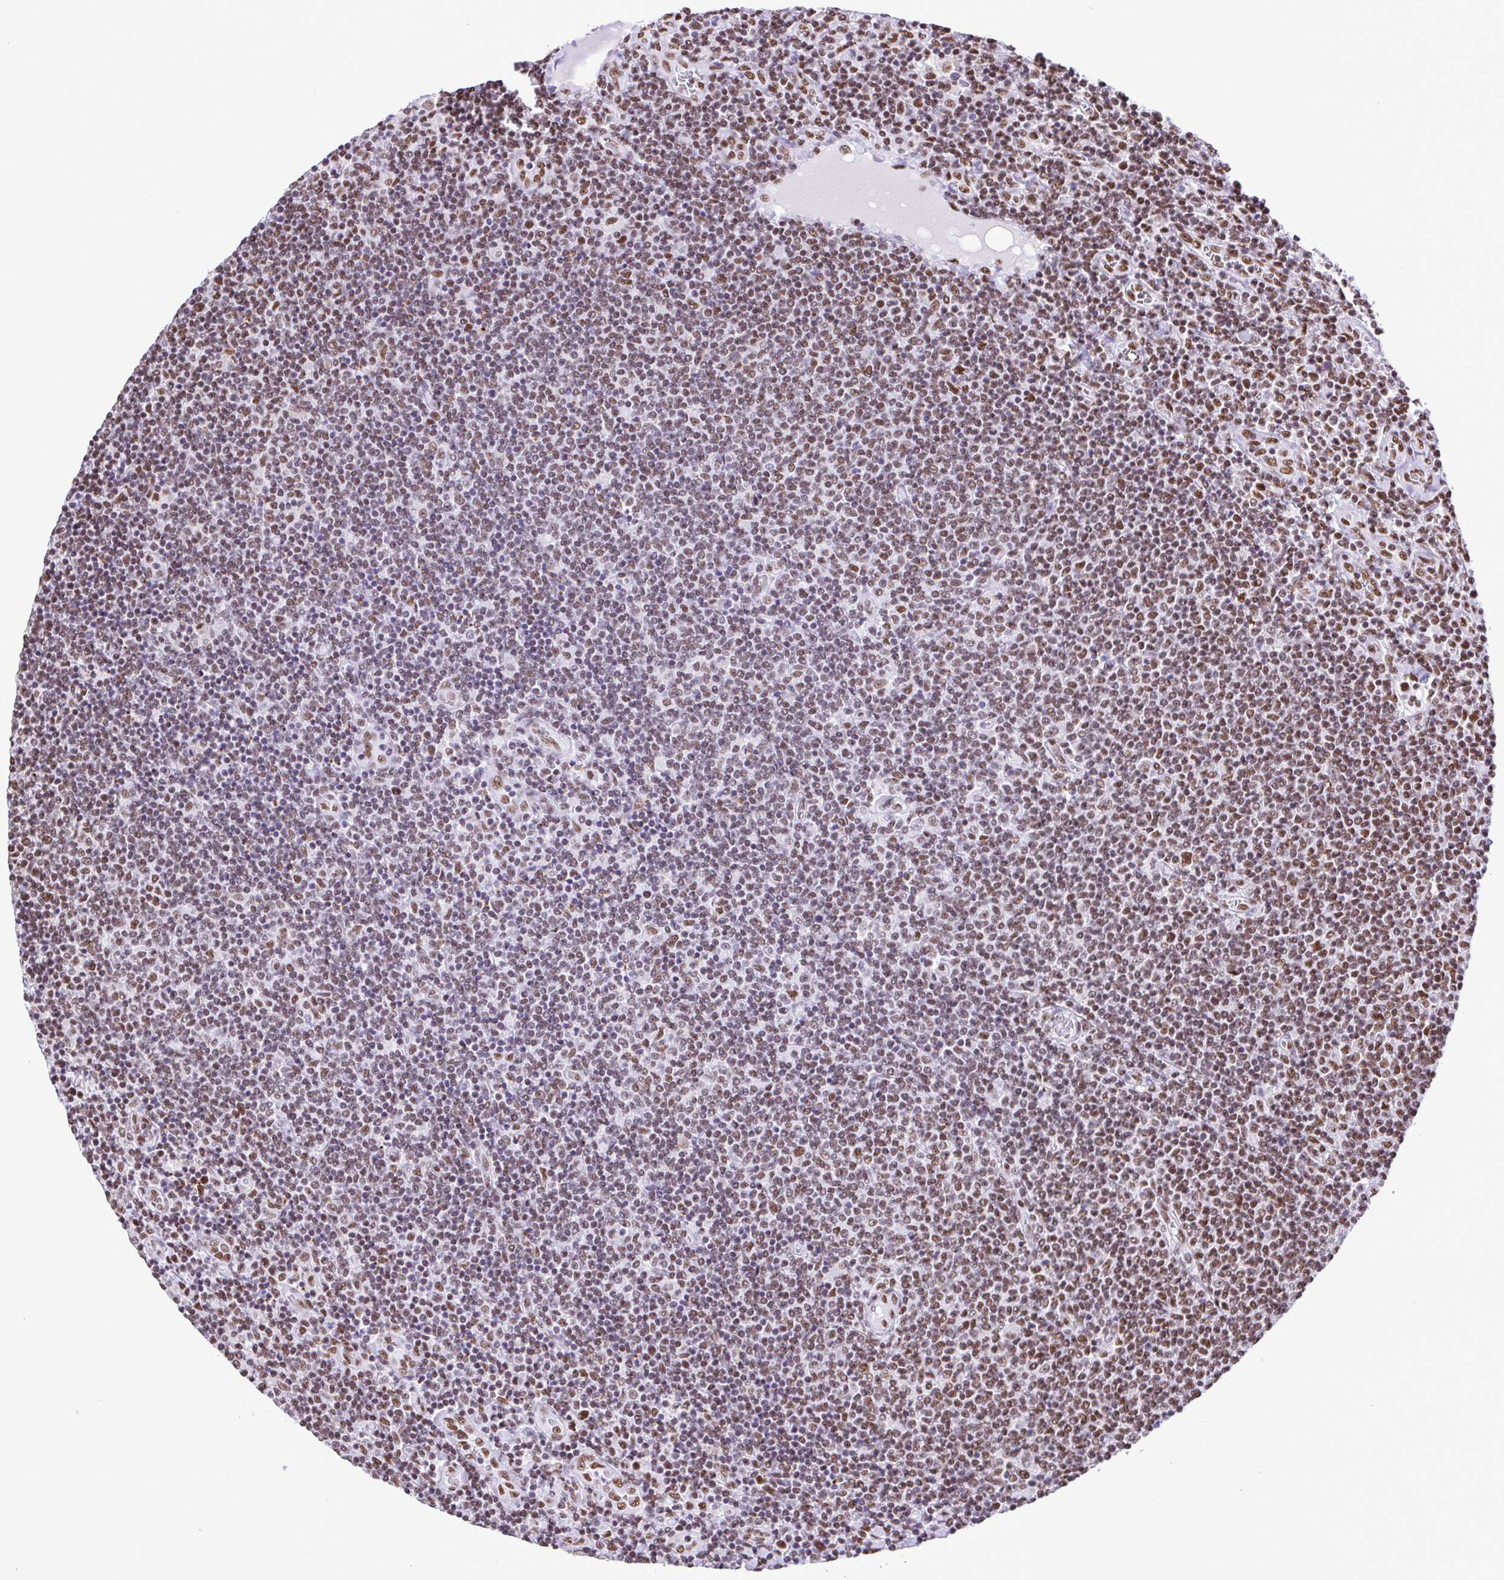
{"staining": {"intensity": "moderate", "quantity": ">75%", "location": "nuclear"}, "tissue": "lymphoma", "cell_type": "Tumor cells", "image_type": "cancer", "snomed": [{"axis": "morphology", "description": "Malignant lymphoma, non-Hodgkin's type, Low grade"}, {"axis": "topography", "description": "Lymph node"}], "caption": "An IHC micrograph of tumor tissue is shown. Protein staining in brown highlights moderate nuclear positivity in lymphoma within tumor cells. (DAB IHC with brightfield microscopy, high magnification).", "gene": "TRIM28", "patient": {"sex": "male", "age": 52}}